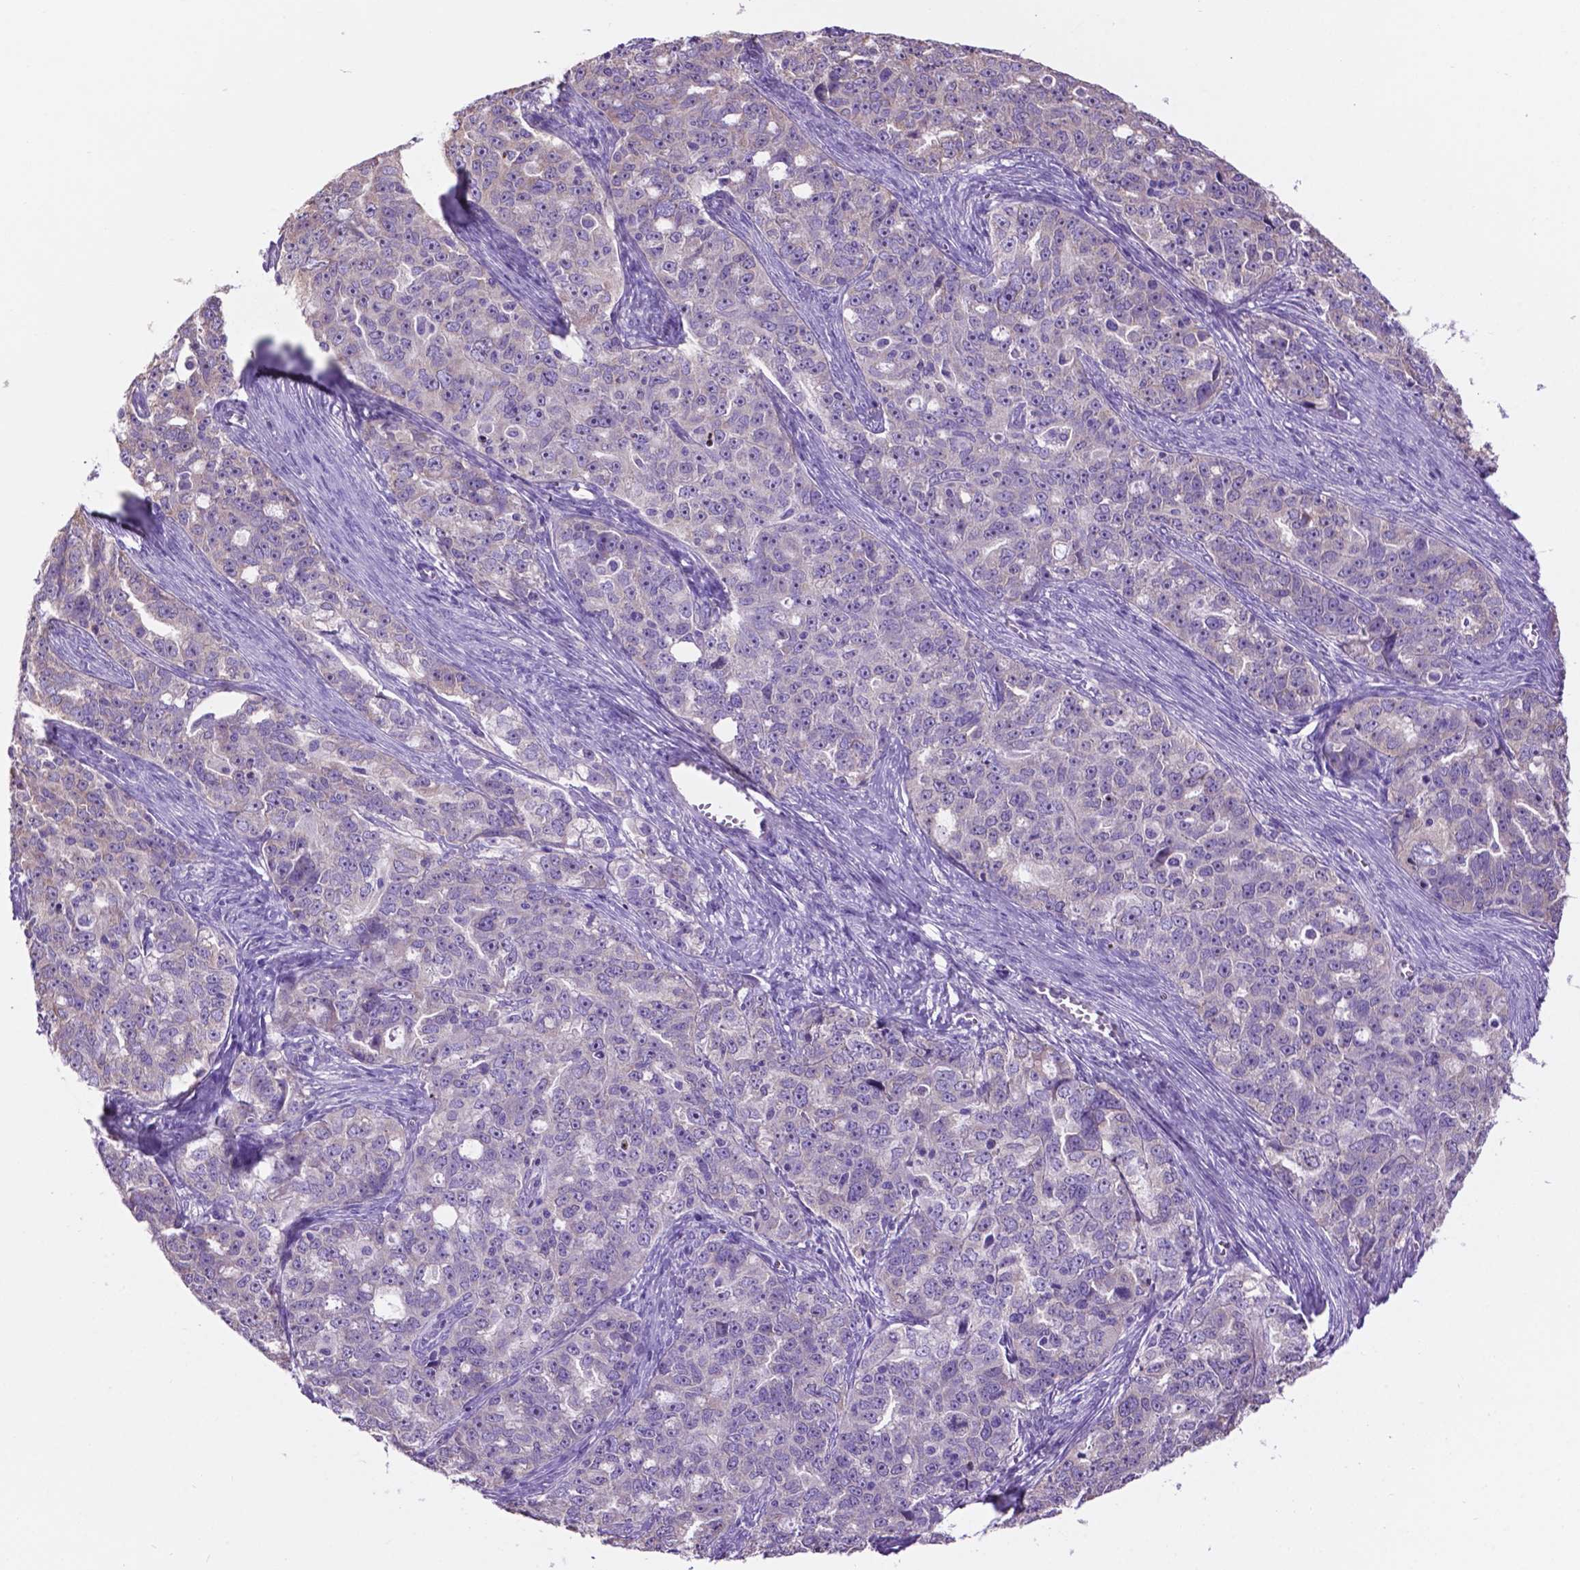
{"staining": {"intensity": "negative", "quantity": "none", "location": "none"}, "tissue": "ovarian cancer", "cell_type": "Tumor cells", "image_type": "cancer", "snomed": [{"axis": "morphology", "description": "Cystadenocarcinoma, serous, NOS"}, {"axis": "topography", "description": "Ovary"}], "caption": "A micrograph of ovarian cancer (serous cystadenocarcinoma) stained for a protein demonstrates no brown staining in tumor cells. (DAB IHC visualized using brightfield microscopy, high magnification).", "gene": "SPDYA", "patient": {"sex": "female", "age": 51}}